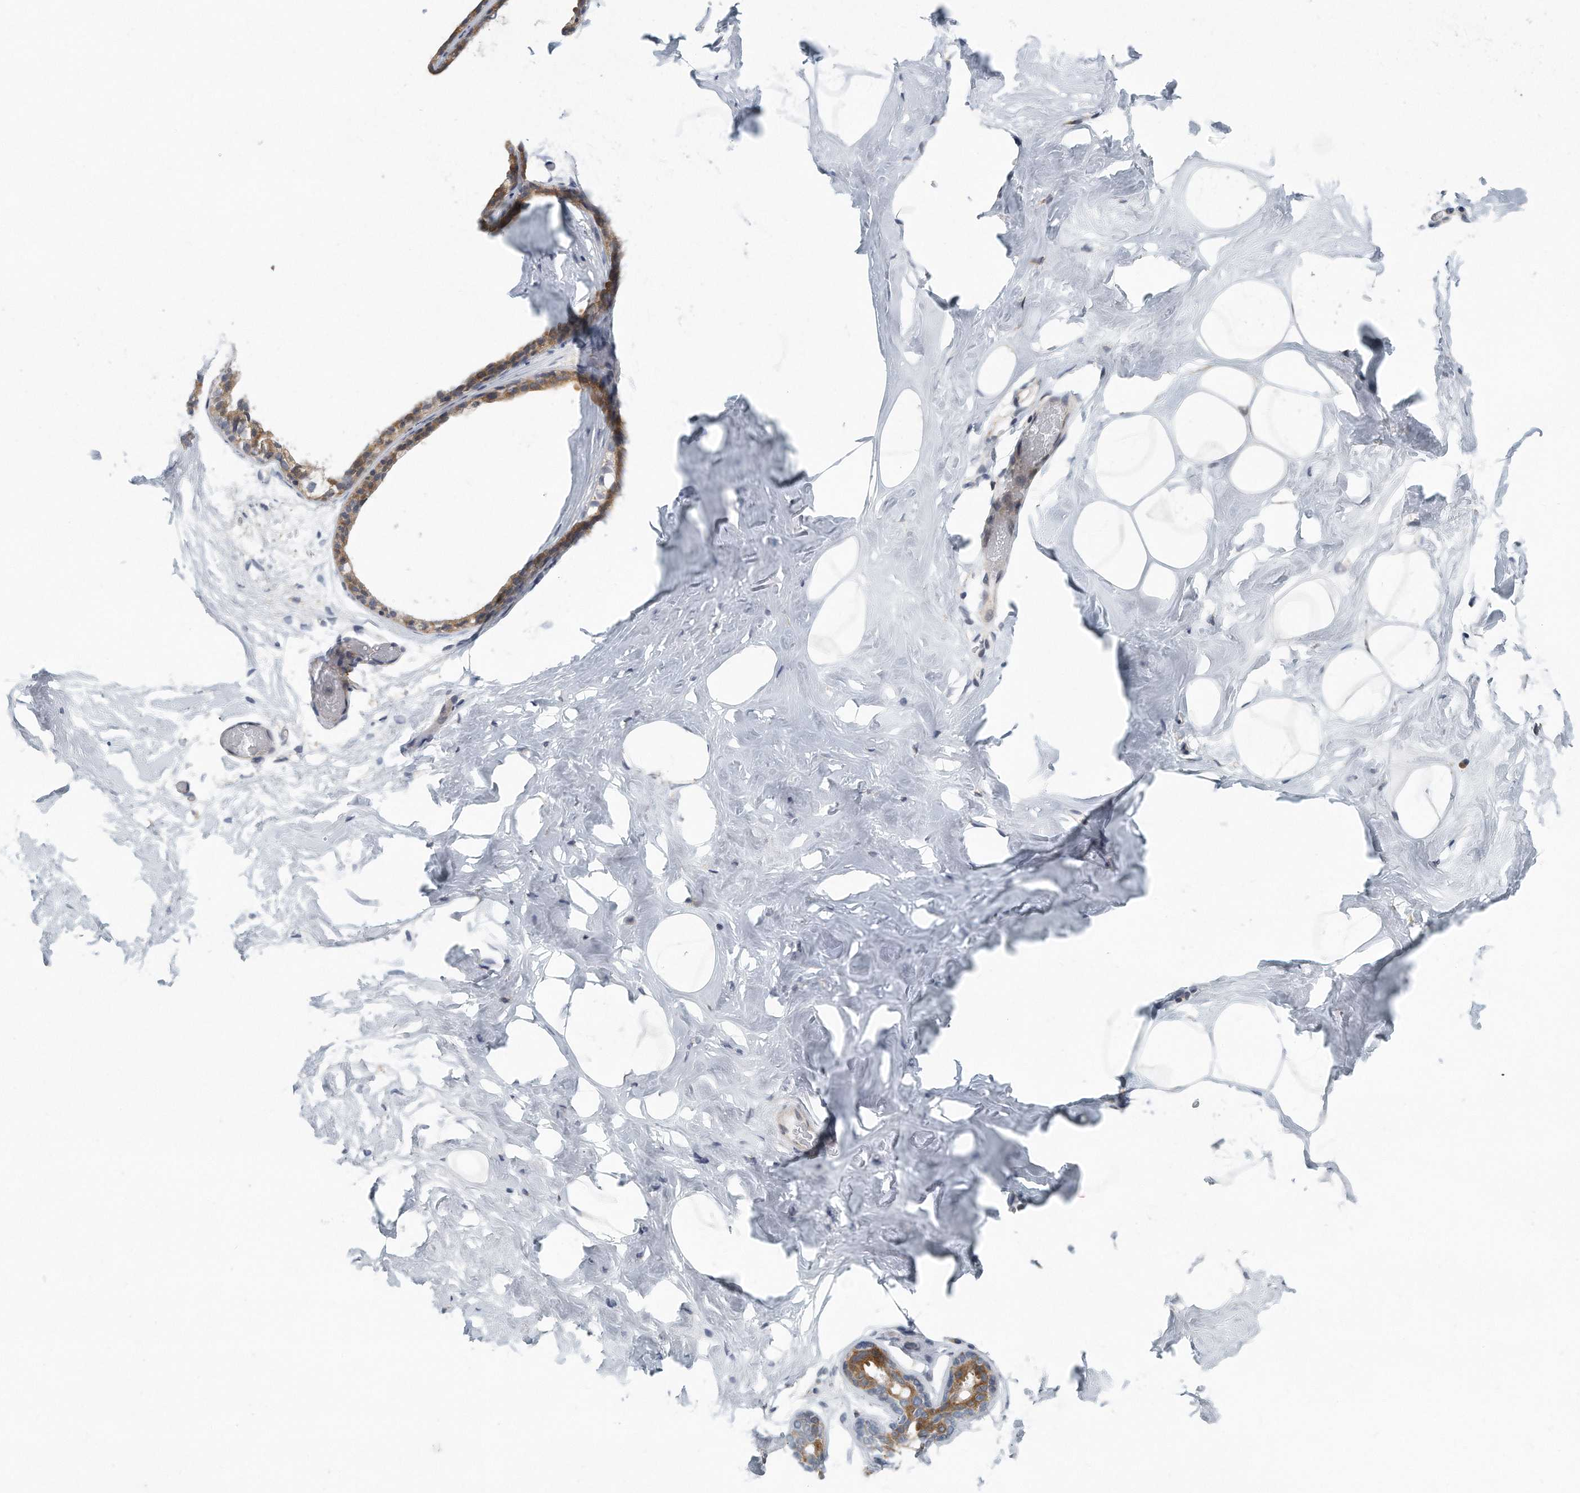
{"staining": {"intensity": "negative", "quantity": "none", "location": "none"}, "tissue": "adipose tissue", "cell_type": "Adipocytes", "image_type": "normal", "snomed": [{"axis": "morphology", "description": "Normal tissue, NOS"}, {"axis": "morphology", "description": "Fibrosis, NOS"}, {"axis": "topography", "description": "Breast"}, {"axis": "topography", "description": "Adipose tissue"}], "caption": "Adipocytes show no significant protein positivity in benign adipose tissue. (DAB IHC, high magnification).", "gene": "VLDLR", "patient": {"sex": "female", "age": 39}}